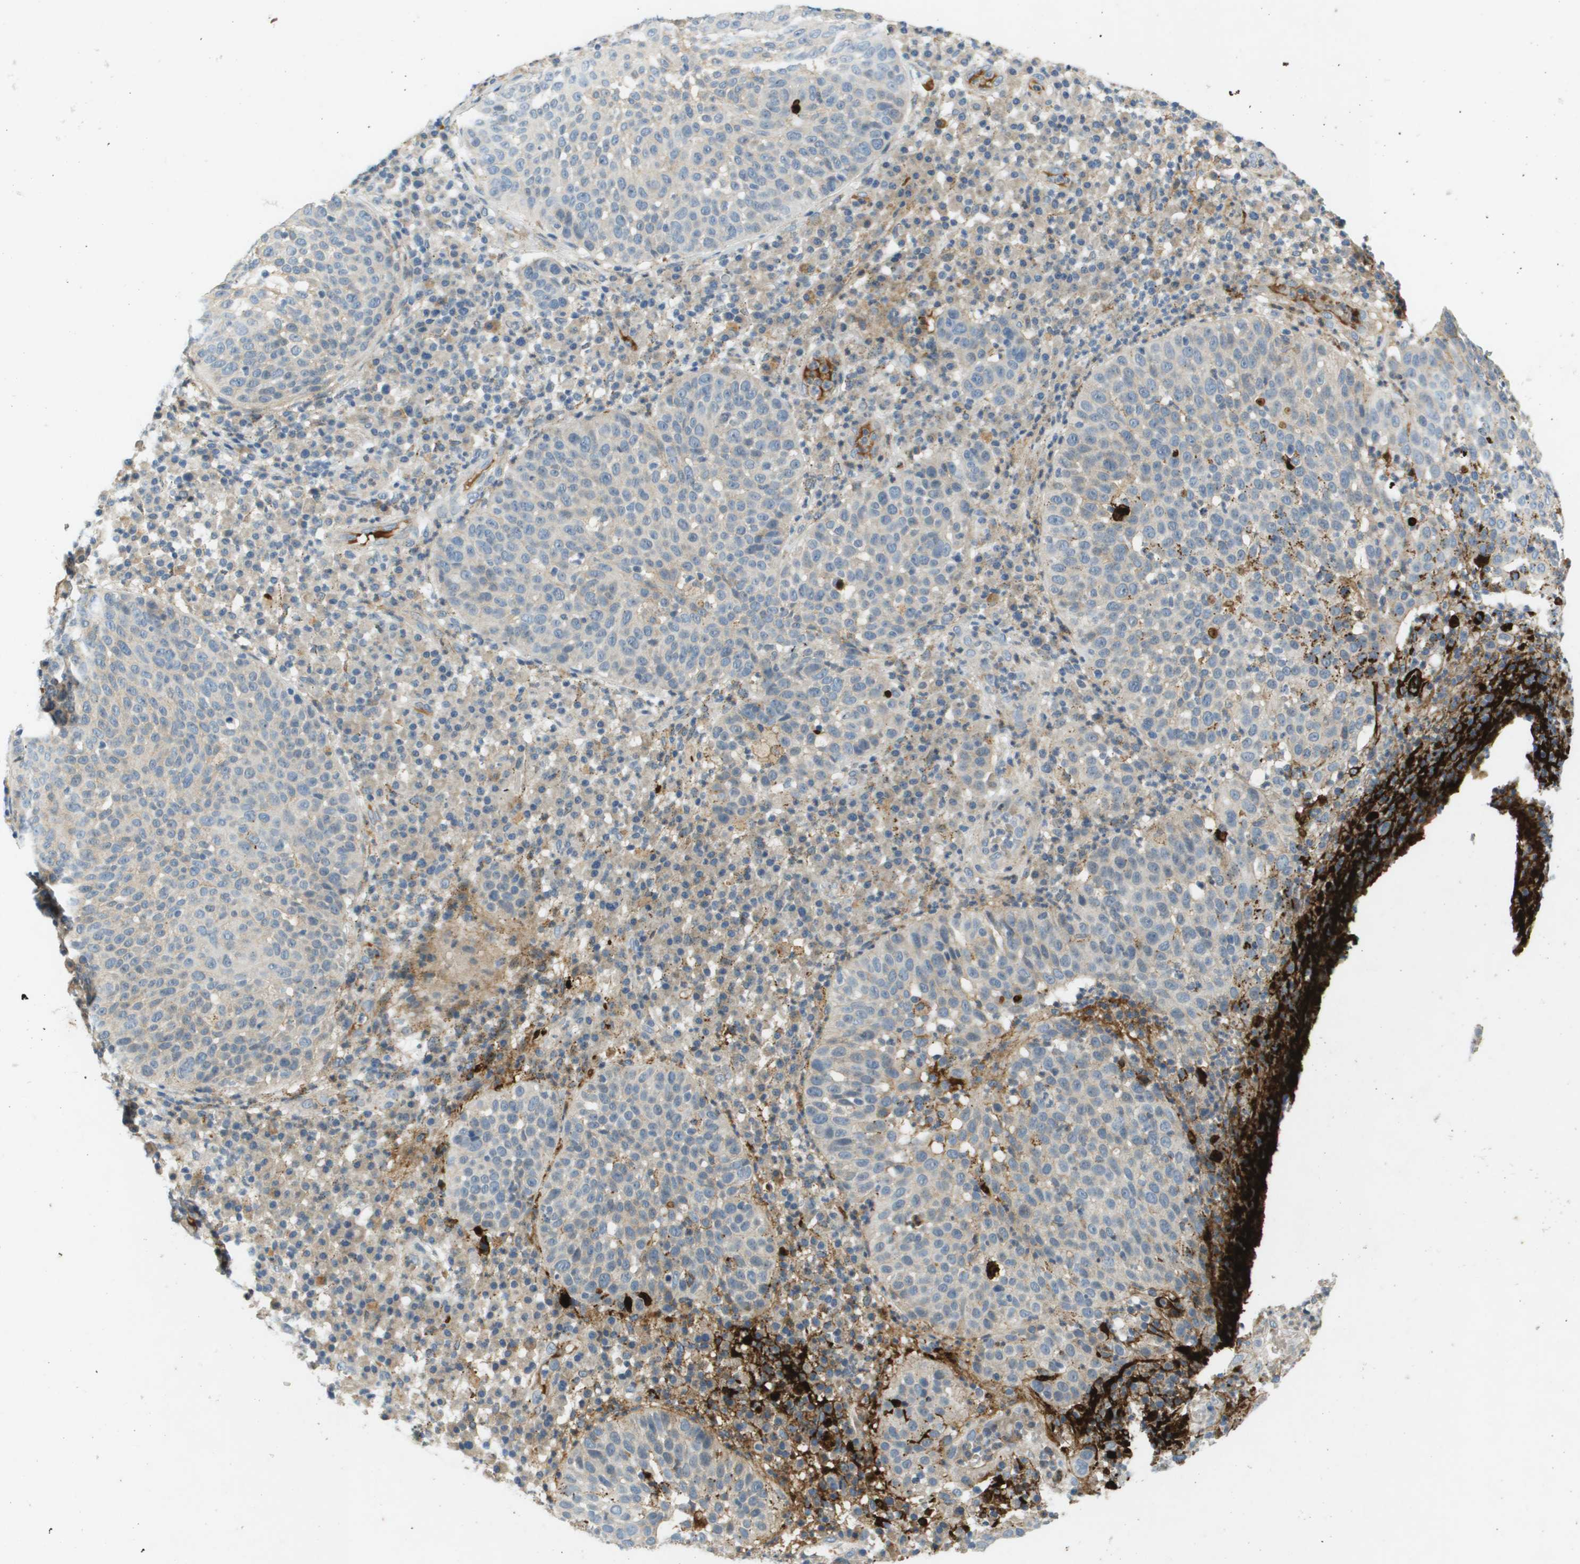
{"staining": {"intensity": "negative", "quantity": "none", "location": "none"}, "tissue": "skin cancer", "cell_type": "Tumor cells", "image_type": "cancer", "snomed": [{"axis": "morphology", "description": "Squamous cell carcinoma in situ, NOS"}, {"axis": "morphology", "description": "Squamous cell carcinoma, NOS"}, {"axis": "topography", "description": "Skin"}], "caption": "This is an immunohistochemistry image of human skin cancer (squamous cell carcinoma). There is no staining in tumor cells.", "gene": "VTN", "patient": {"sex": "male", "age": 93}}